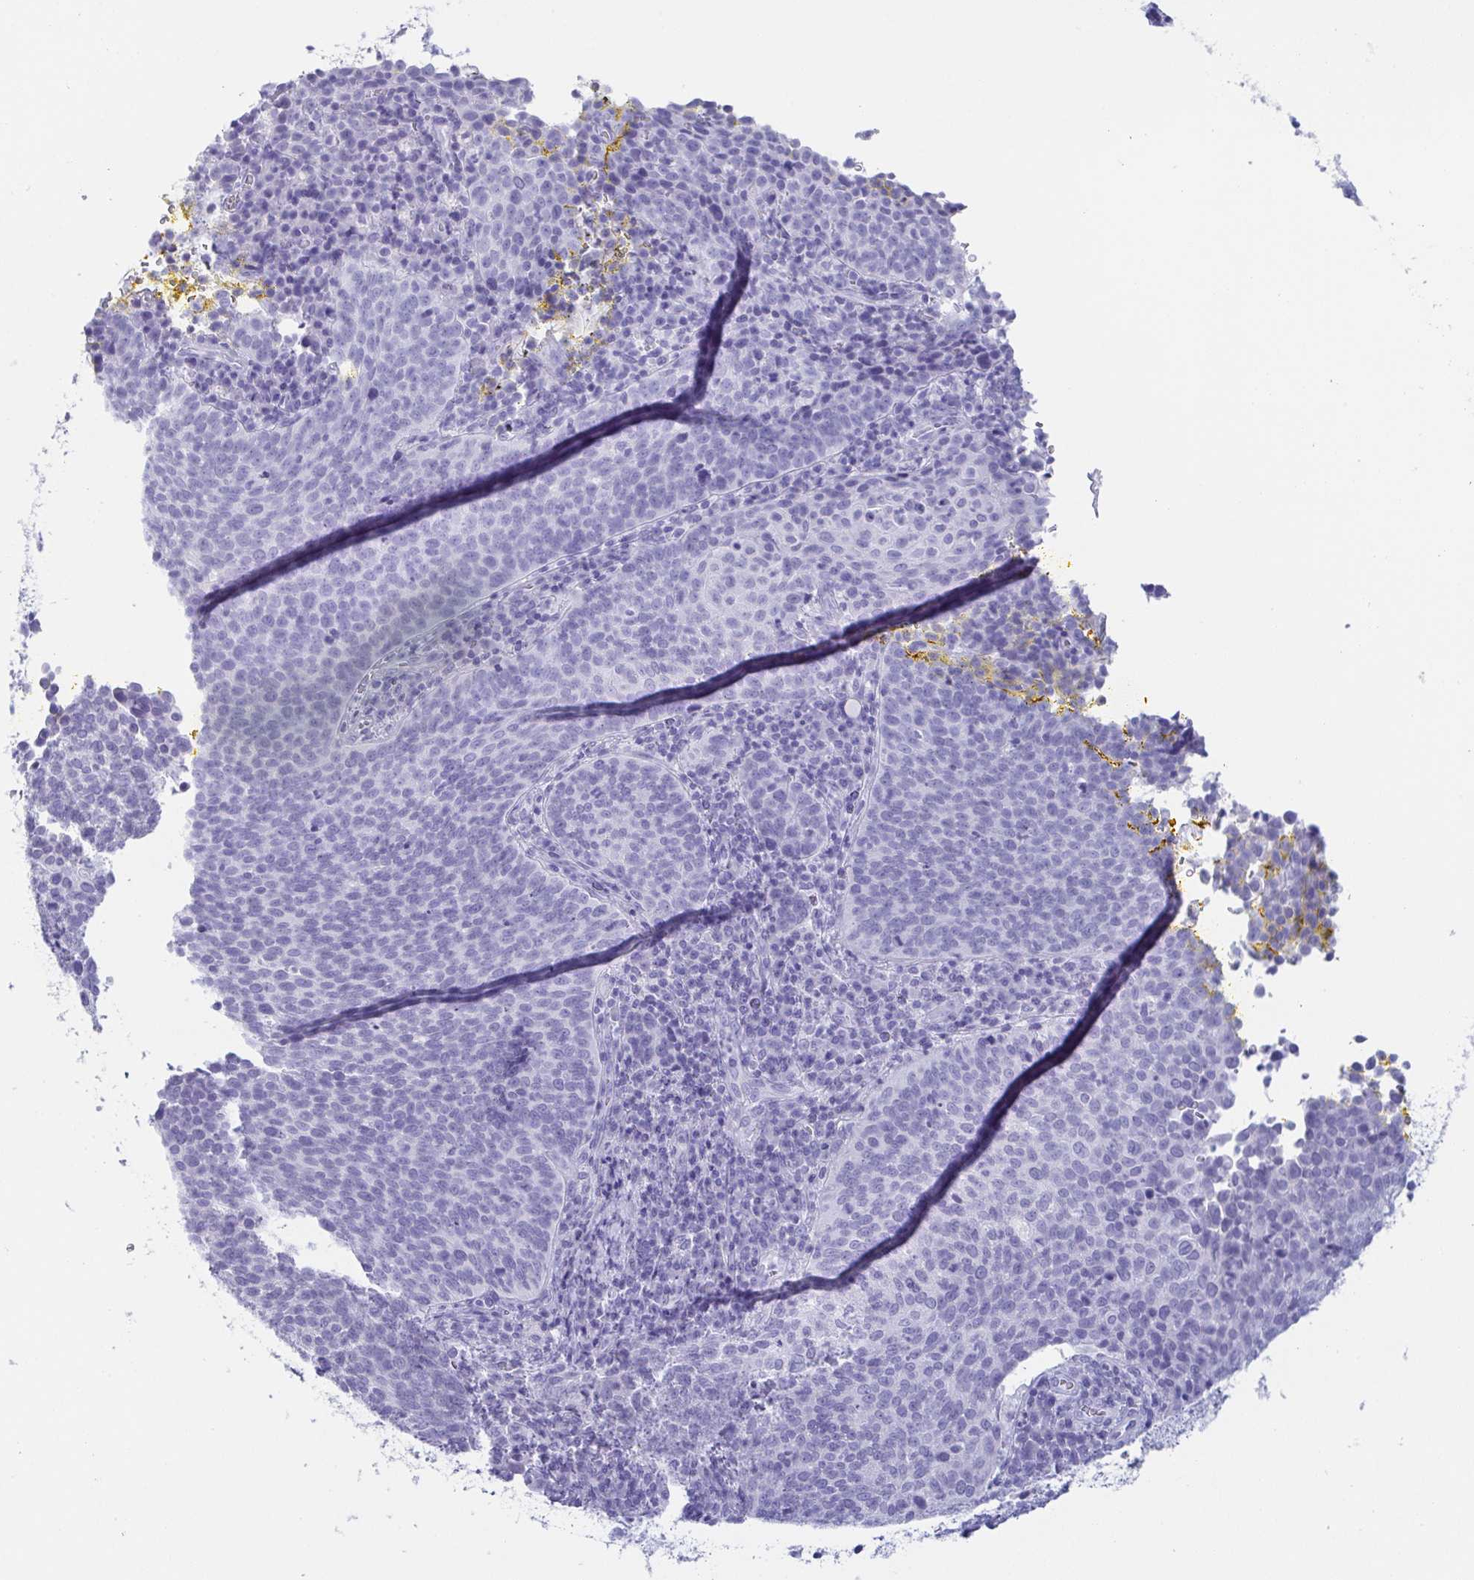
{"staining": {"intensity": "negative", "quantity": "none", "location": "none"}, "tissue": "cervical cancer", "cell_type": "Tumor cells", "image_type": "cancer", "snomed": [{"axis": "morphology", "description": "Squamous cell carcinoma, NOS"}, {"axis": "topography", "description": "Cervix"}], "caption": "DAB immunohistochemical staining of cervical squamous cell carcinoma displays no significant expression in tumor cells. The staining is performed using DAB brown chromogen with nuclei counter-stained in using hematoxylin.", "gene": "ZG16B", "patient": {"sex": "female", "age": 34}}